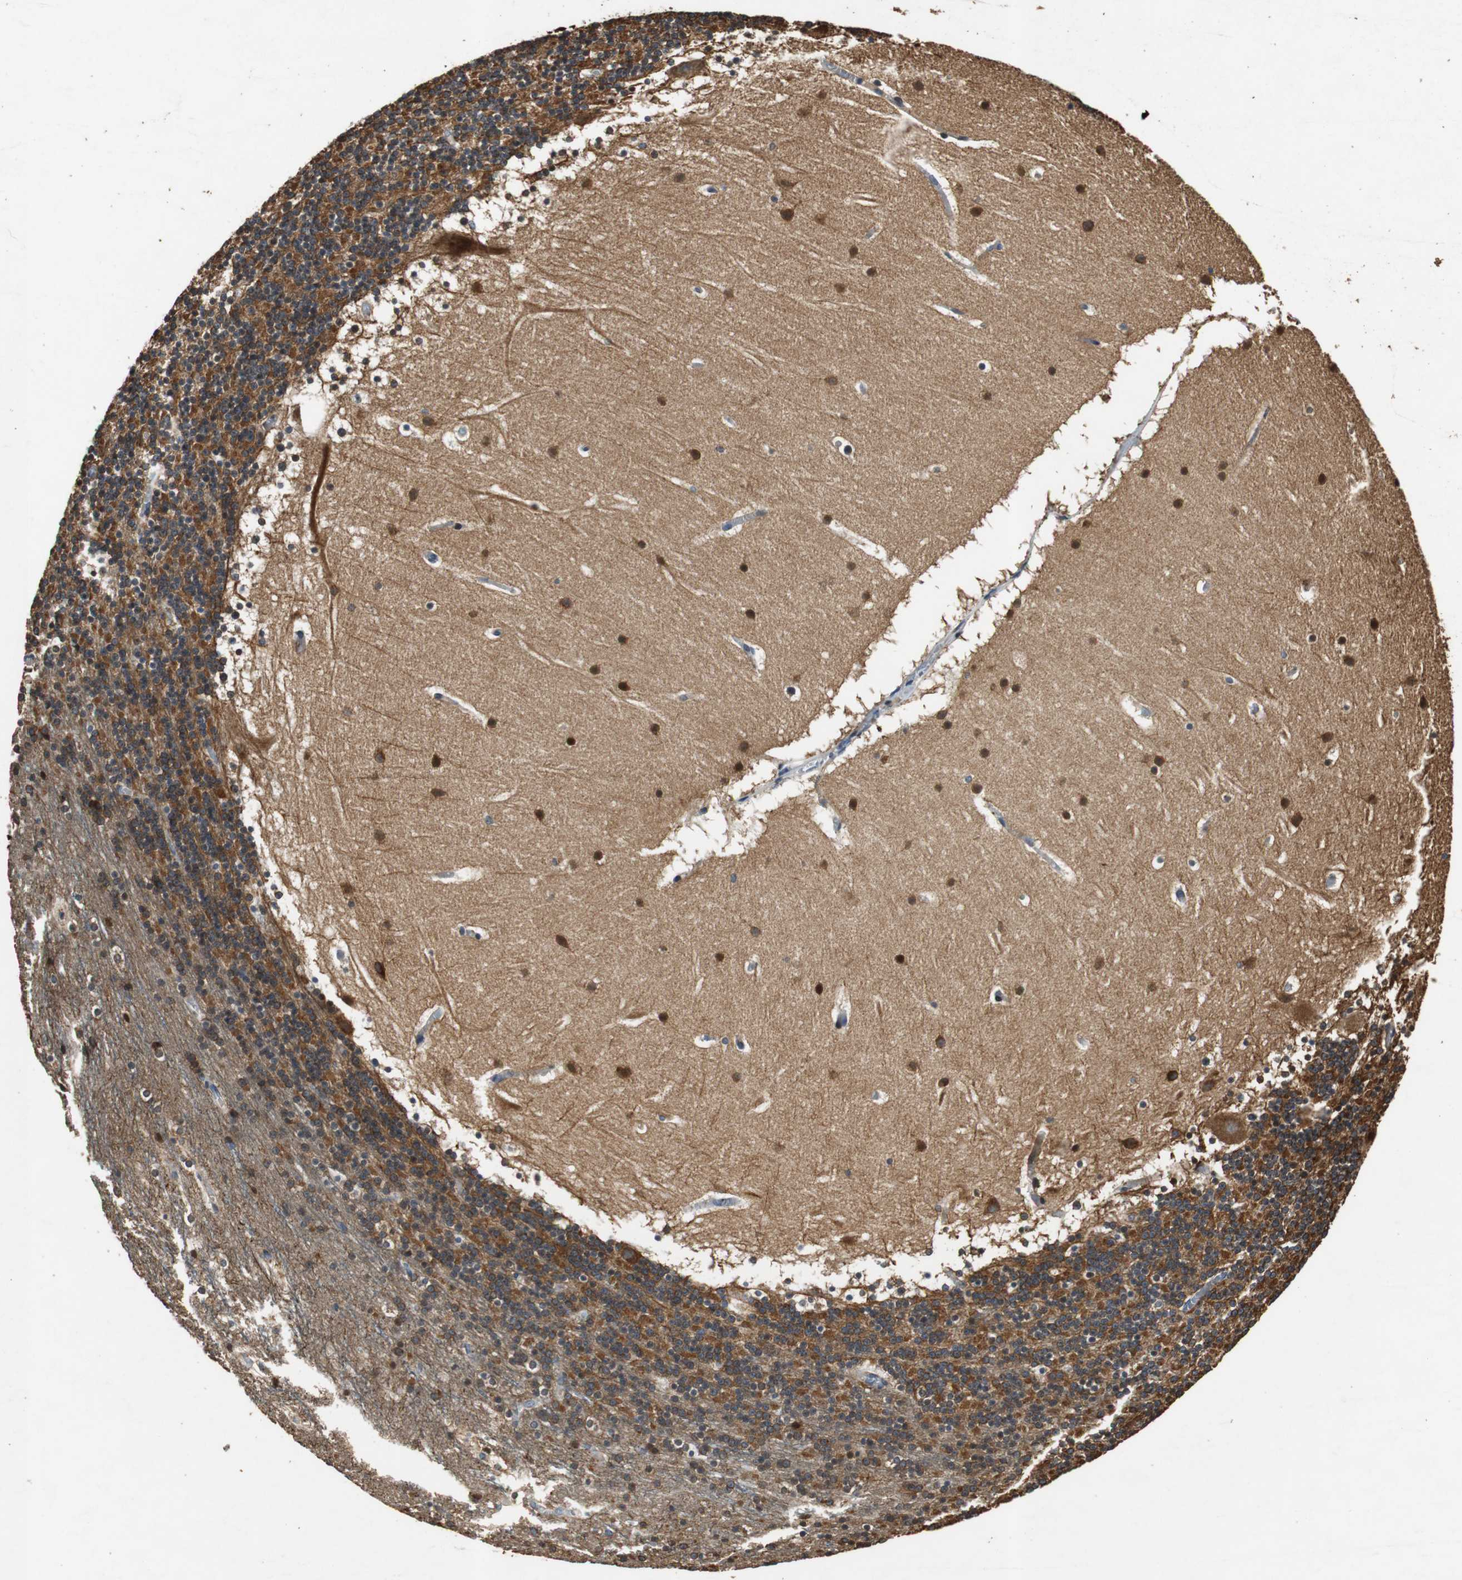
{"staining": {"intensity": "strong", "quantity": "25%-75%", "location": "cytoplasmic/membranous"}, "tissue": "cerebellum", "cell_type": "Cells in granular layer", "image_type": "normal", "snomed": [{"axis": "morphology", "description": "Normal tissue, NOS"}, {"axis": "topography", "description": "Cerebellum"}], "caption": "Cerebellum stained for a protein displays strong cytoplasmic/membranous positivity in cells in granular layer.", "gene": "TUBA4A", "patient": {"sex": "male", "age": 45}}